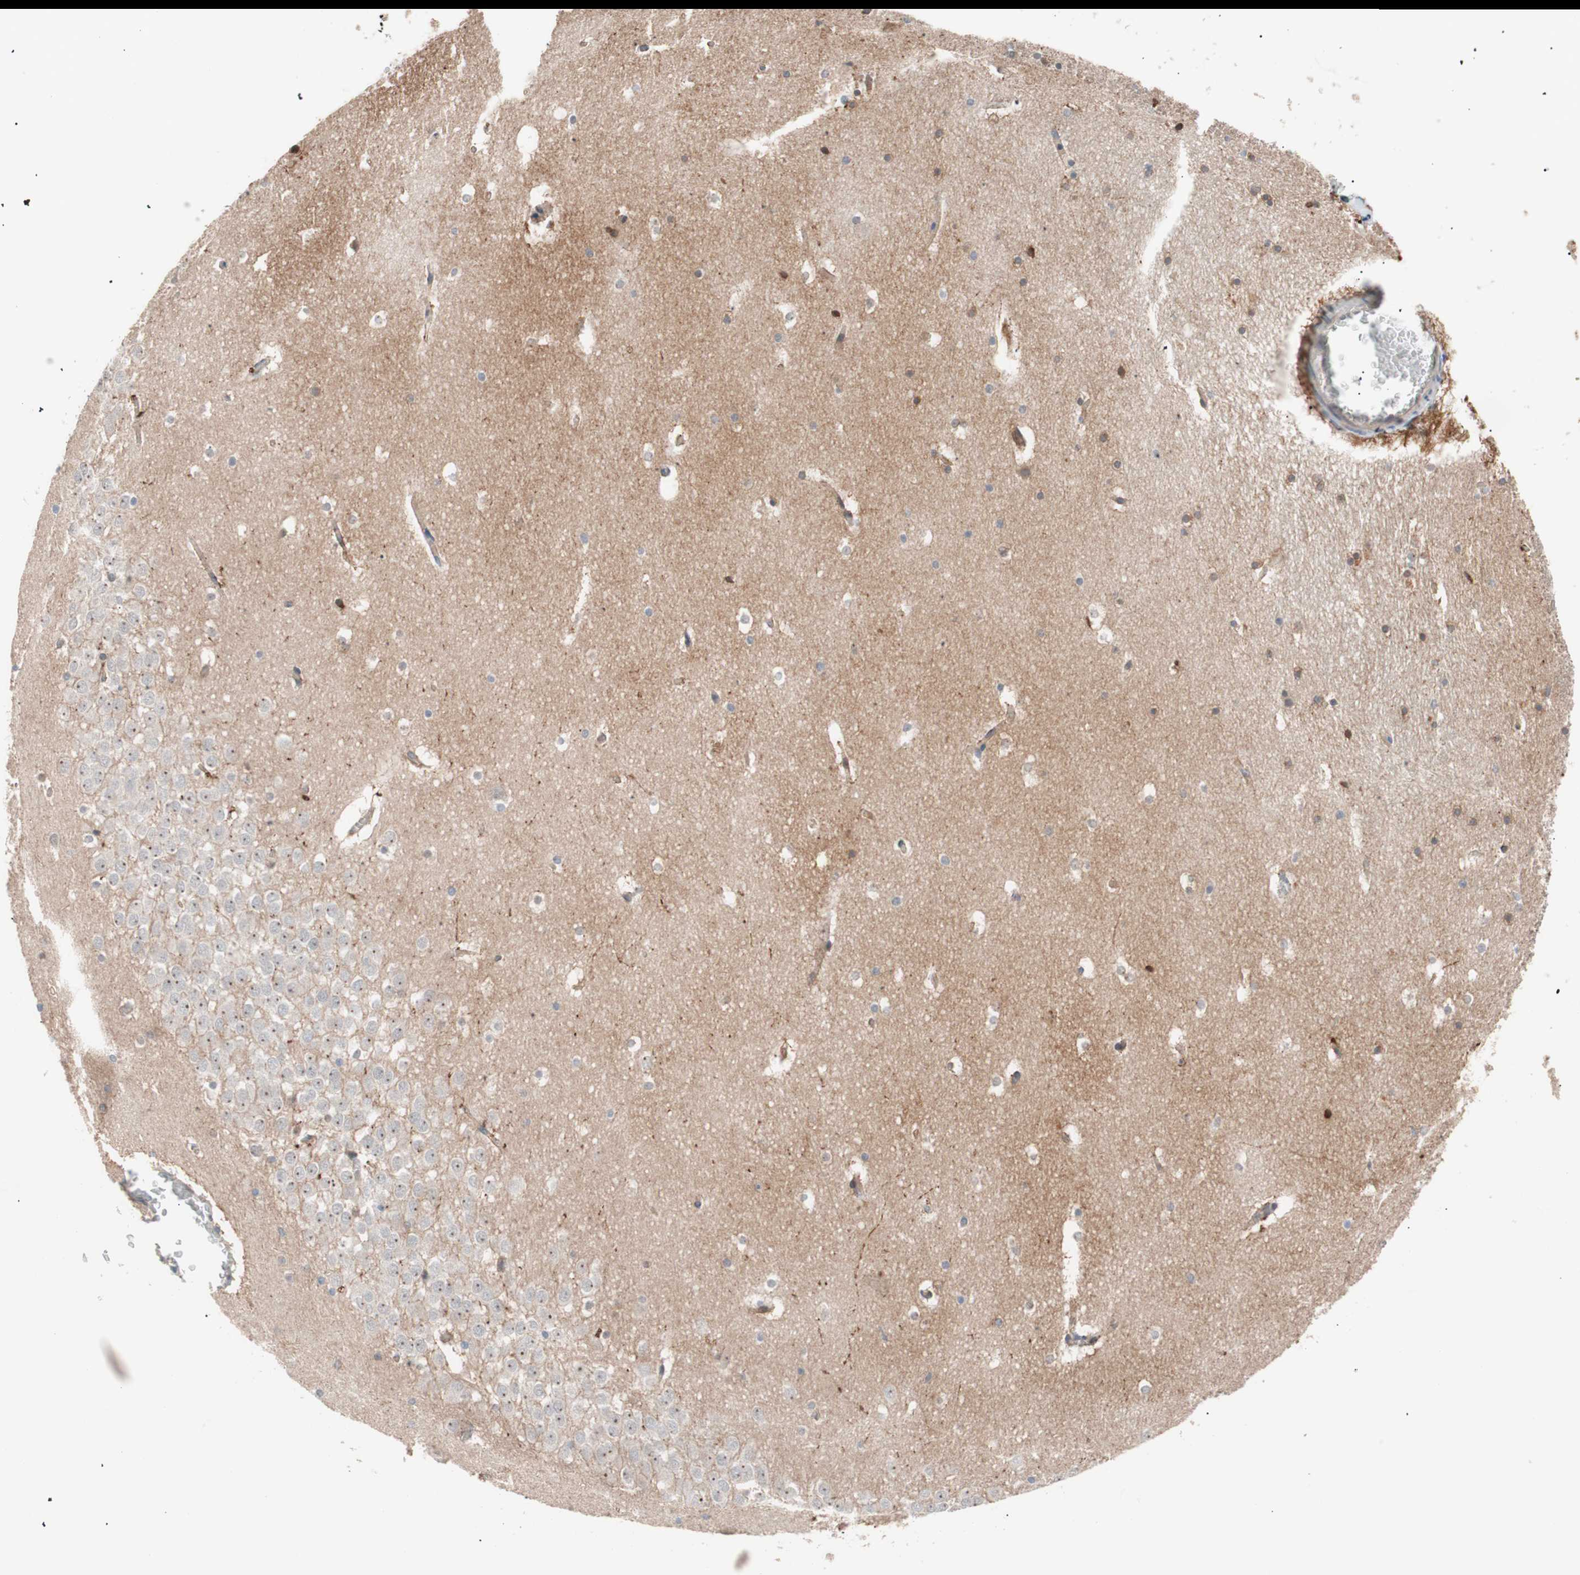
{"staining": {"intensity": "moderate", "quantity": "25%-75%", "location": "cytoplasmic/membranous"}, "tissue": "hippocampus", "cell_type": "Glial cells", "image_type": "normal", "snomed": [{"axis": "morphology", "description": "Normal tissue, NOS"}, {"axis": "topography", "description": "Hippocampus"}], "caption": "Normal hippocampus exhibits moderate cytoplasmic/membranous positivity in about 25%-75% of glial cells.", "gene": "SMG1", "patient": {"sex": "male", "age": 45}}